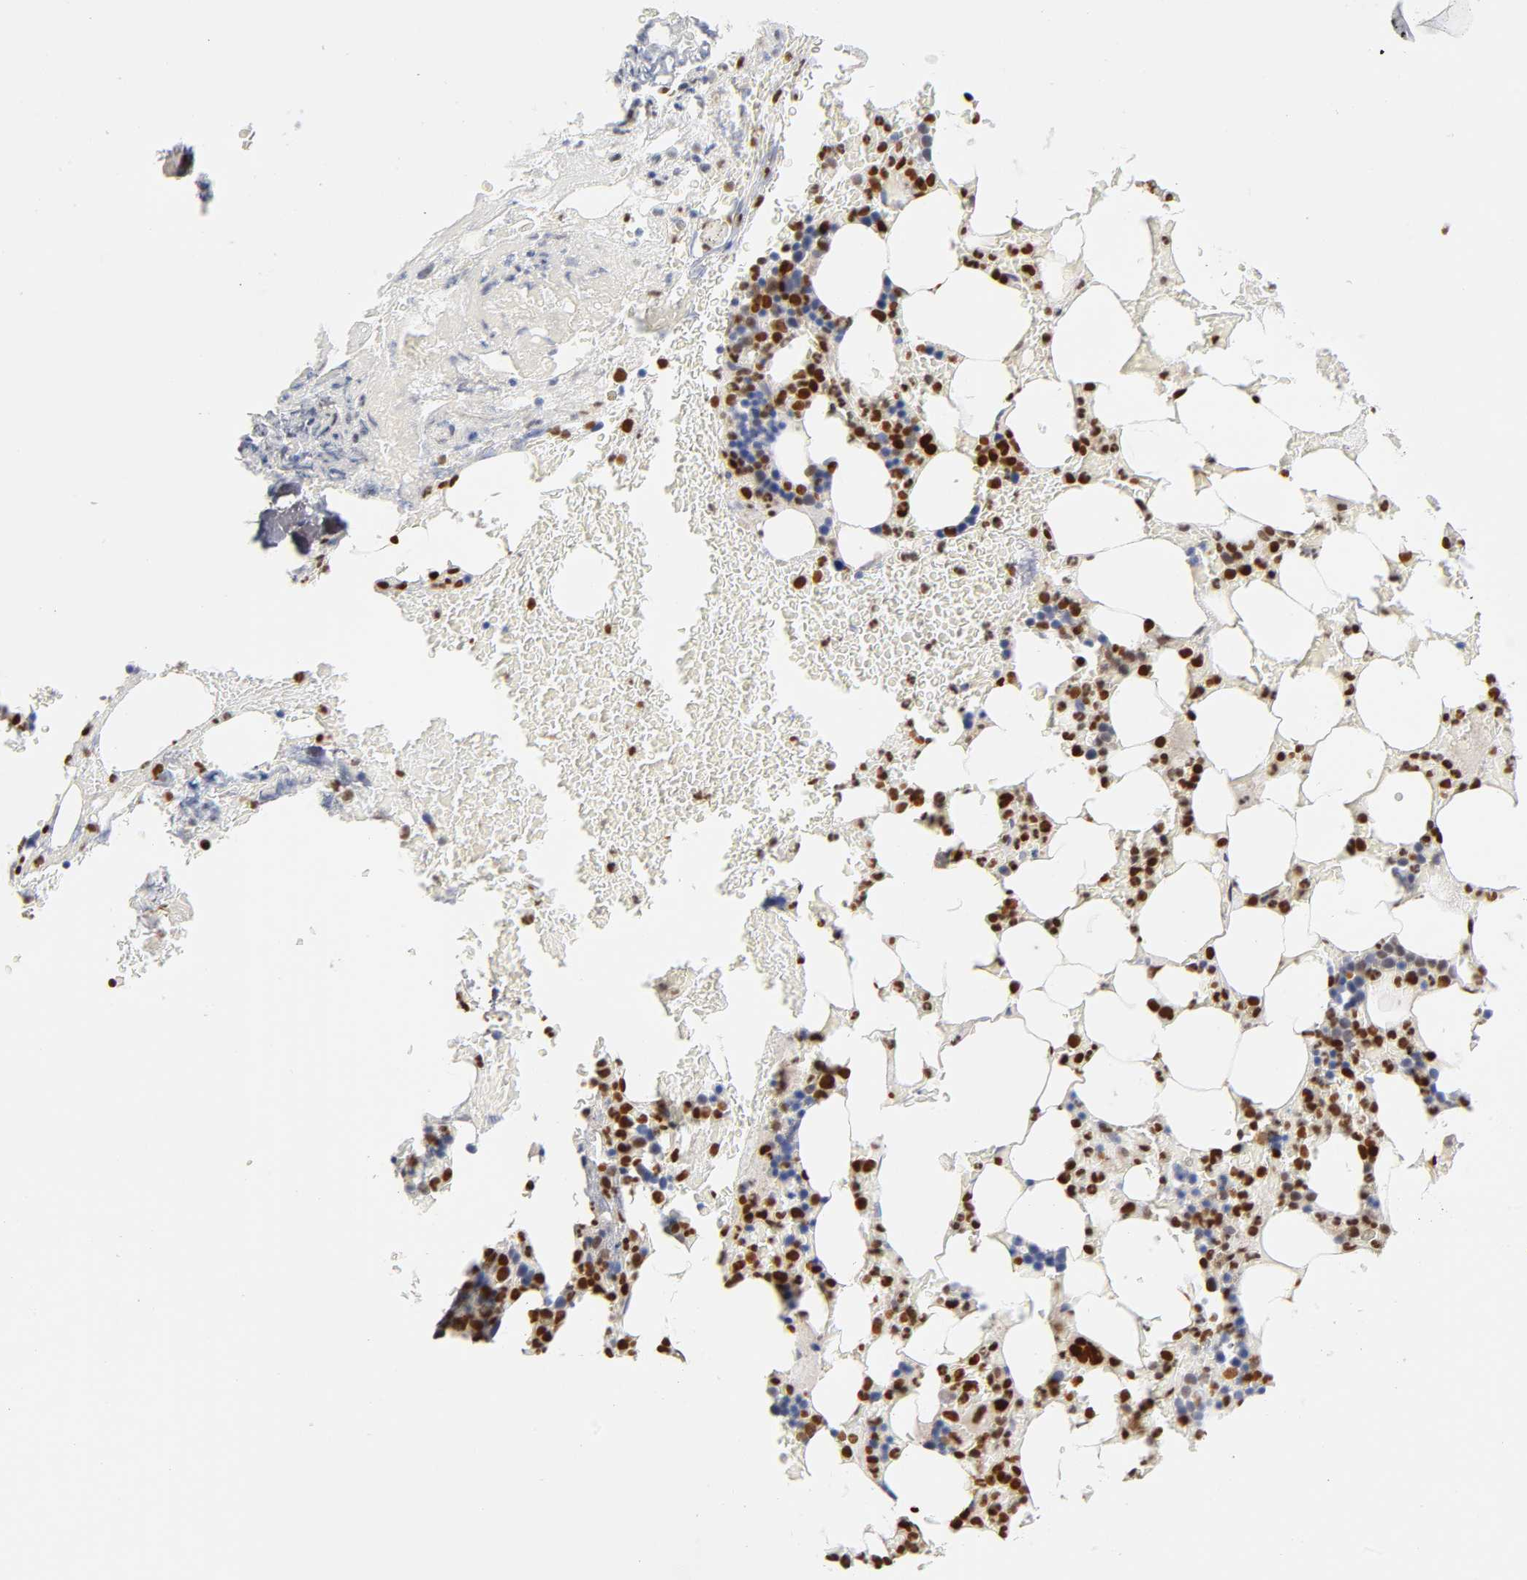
{"staining": {"intensity": "moderate", "quantity": "25%-75%", "location": "cytoplasmic/membranous"}, "tissue": "bone marrow", "cell_type": "Hematopoietic cells", "image_type": "normal", "snomed": [{"axis": "morphology", "description": "Normal tissue, NOS"}, {"axis": "topography", "description": "Bone marrow"}], "caption": "A high-resolution histopathology image shows immunohistochemistry (IHC) staining of unremarkable bone marrow, which reveals moderate cytoplasmic/membranous expression in about 25%-75% of hematopoietic cells.", "gene": "RUNX1", "patient": {"sex": "female", "age": 73}}